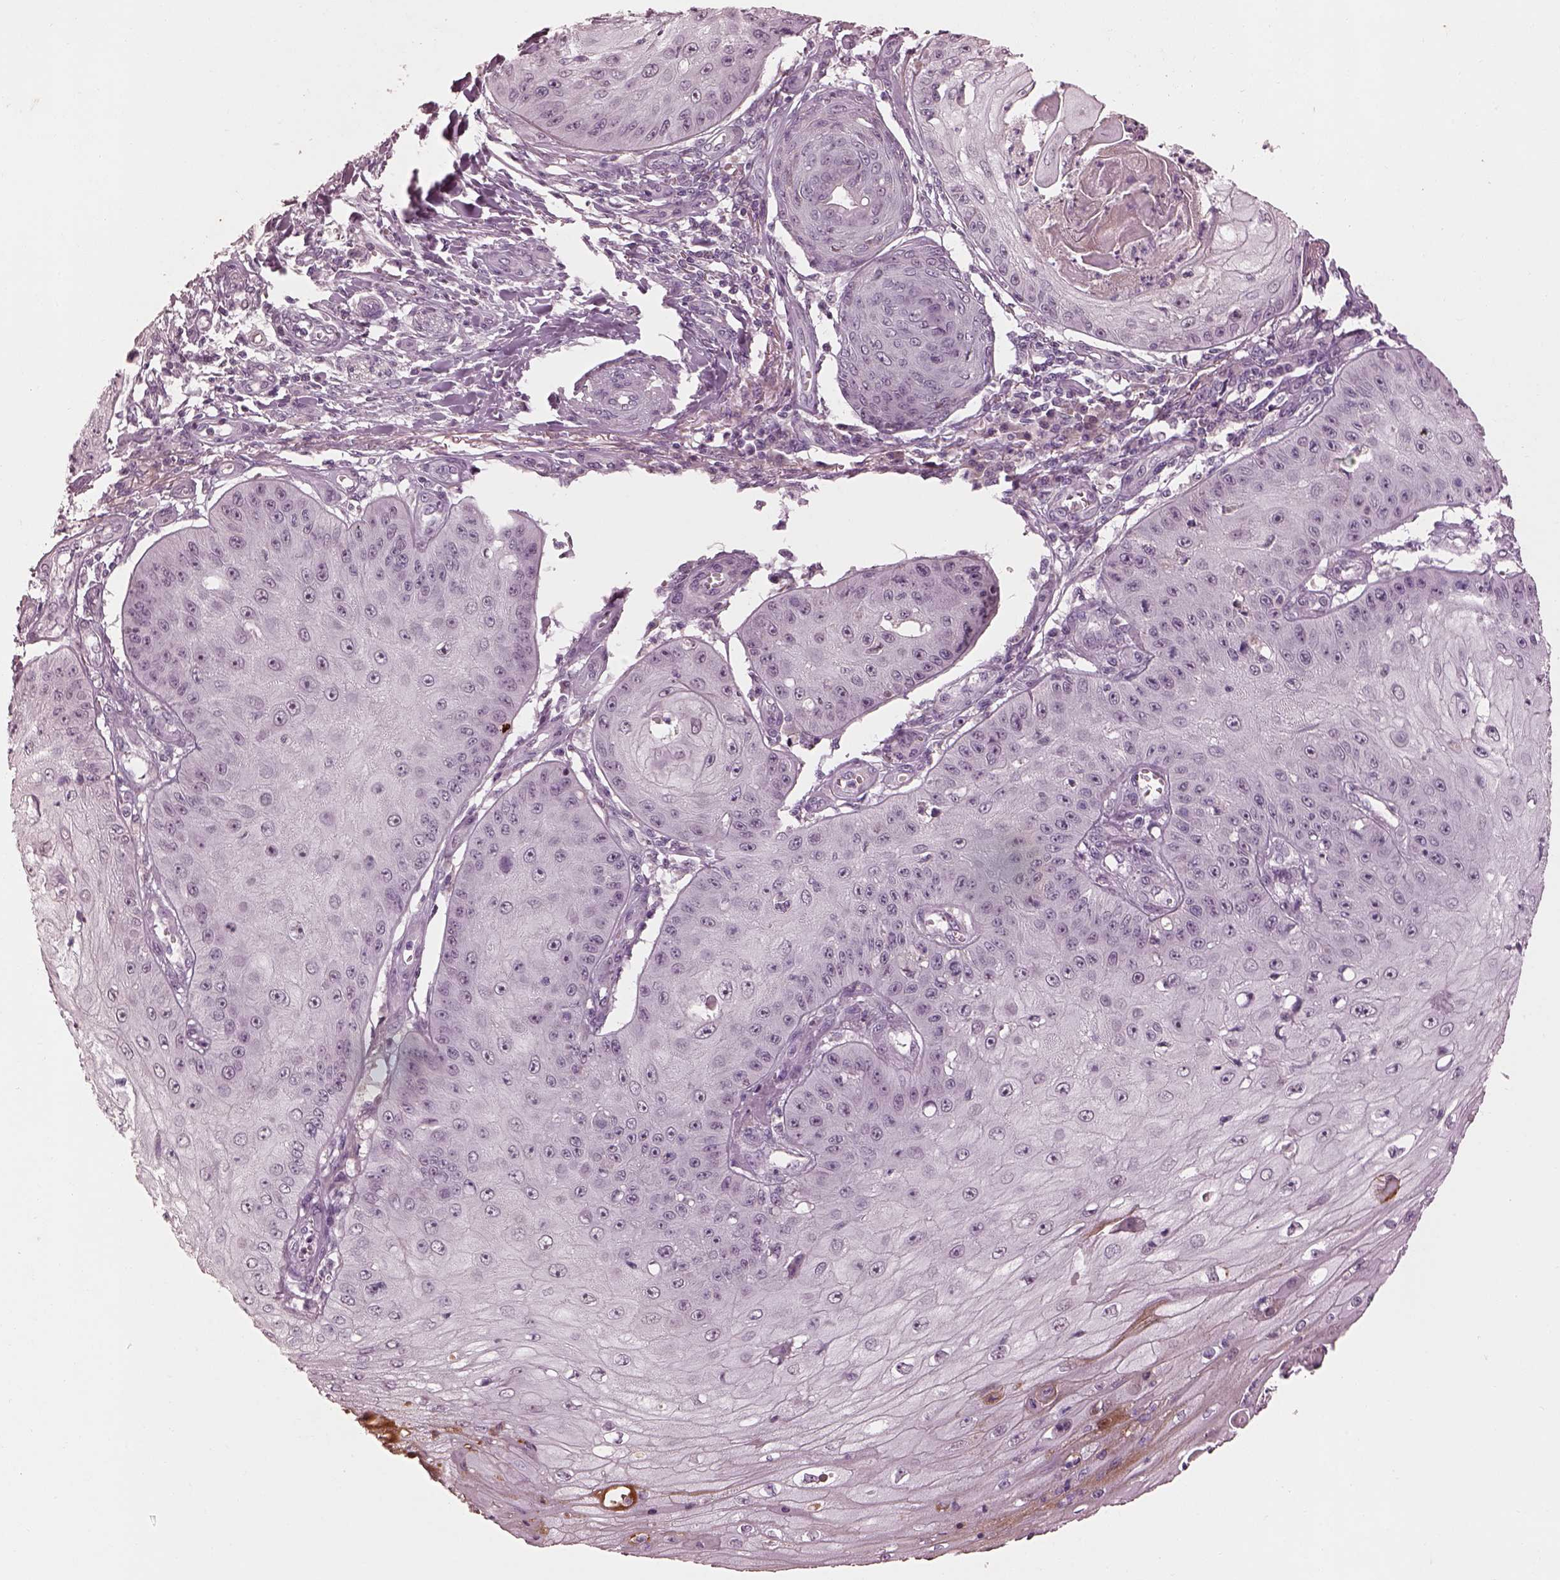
{"staining": {"intensity": "negative", "quantity": "none", "location": "none"}, "tissue": "skin cancer", "cell_type": "Tumor cells", "image_type": "cancer", "snomed": [{"axis": "morphology", "description": "Squamous cell carcinoma, NOS"}, {"axis": "topography", "description": "Skin"}], "caption": "Image shows no significant protein staining in tumor cells of squamous cell carcinoma (skin). (DAB (3,3'-diaminobenzidine) immunohistochemistry, high magnification).", "gene": "KCNA2", "patient": {"sex": "male", "age": 70}}